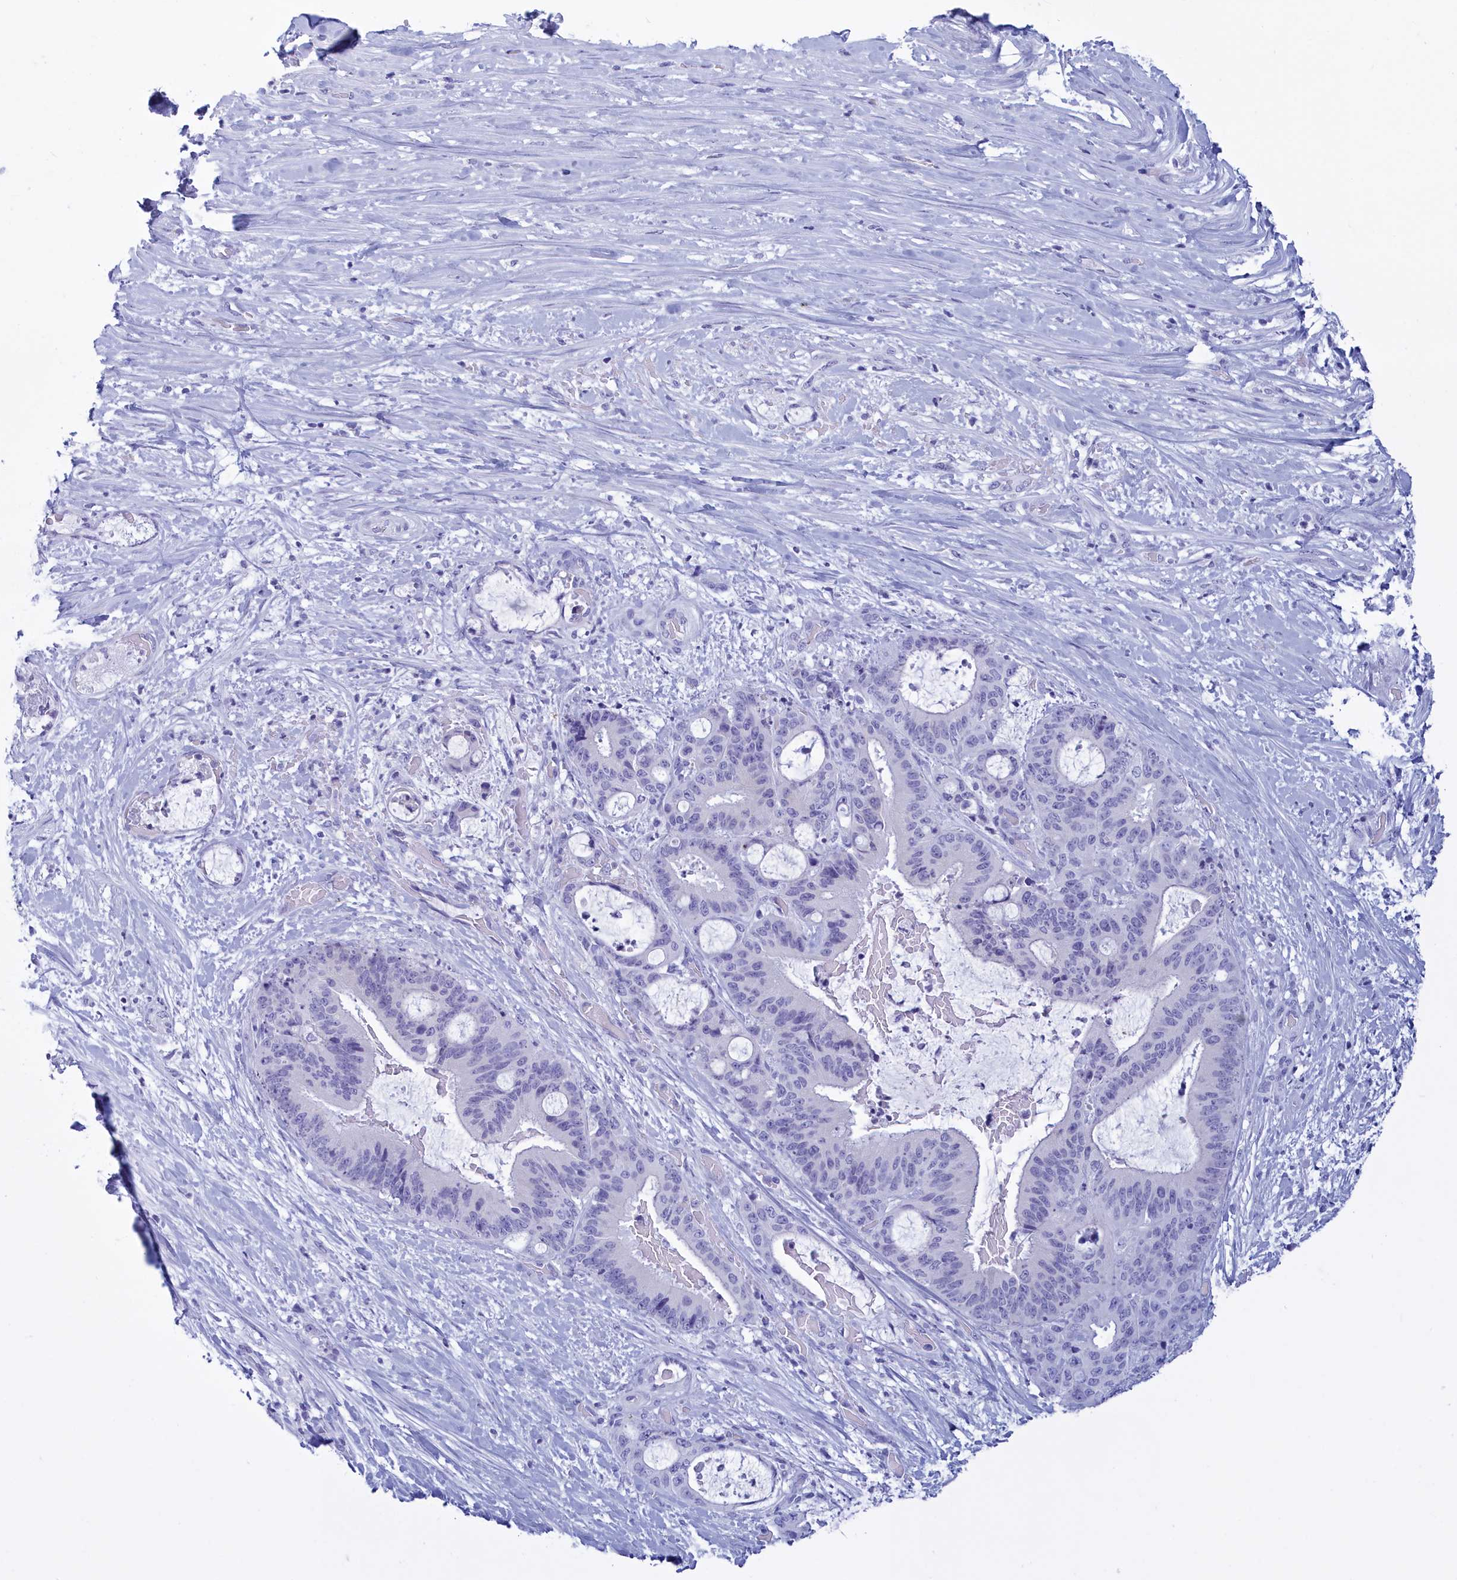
{"staining": {"intensity": "negative", "quantity": "none", "location": "none"}, "tissue": "liver cancer", "cell_type": "Tumor cells", "image_type": "cancer", "snomed": [{"axis": "morphology", "description": "Normal tissue, NOS"}, {"axis": "morphology", "description": "Cholangiocarcinoma"}, {"axis": "topography", "description": "Liver"}, {"axis": "topography", "description": "Peripheral nerve tissue"}], "caption": "Immunohistochemistry (IHC) photomicrograph of neoplastic tissue: human liver cancer (cholangiocarcinoma) stained with DAB shows no significant protein expression in tumor cells.", "gene": "TMEM97", "patient": {"sex": "female", "age": 73}}